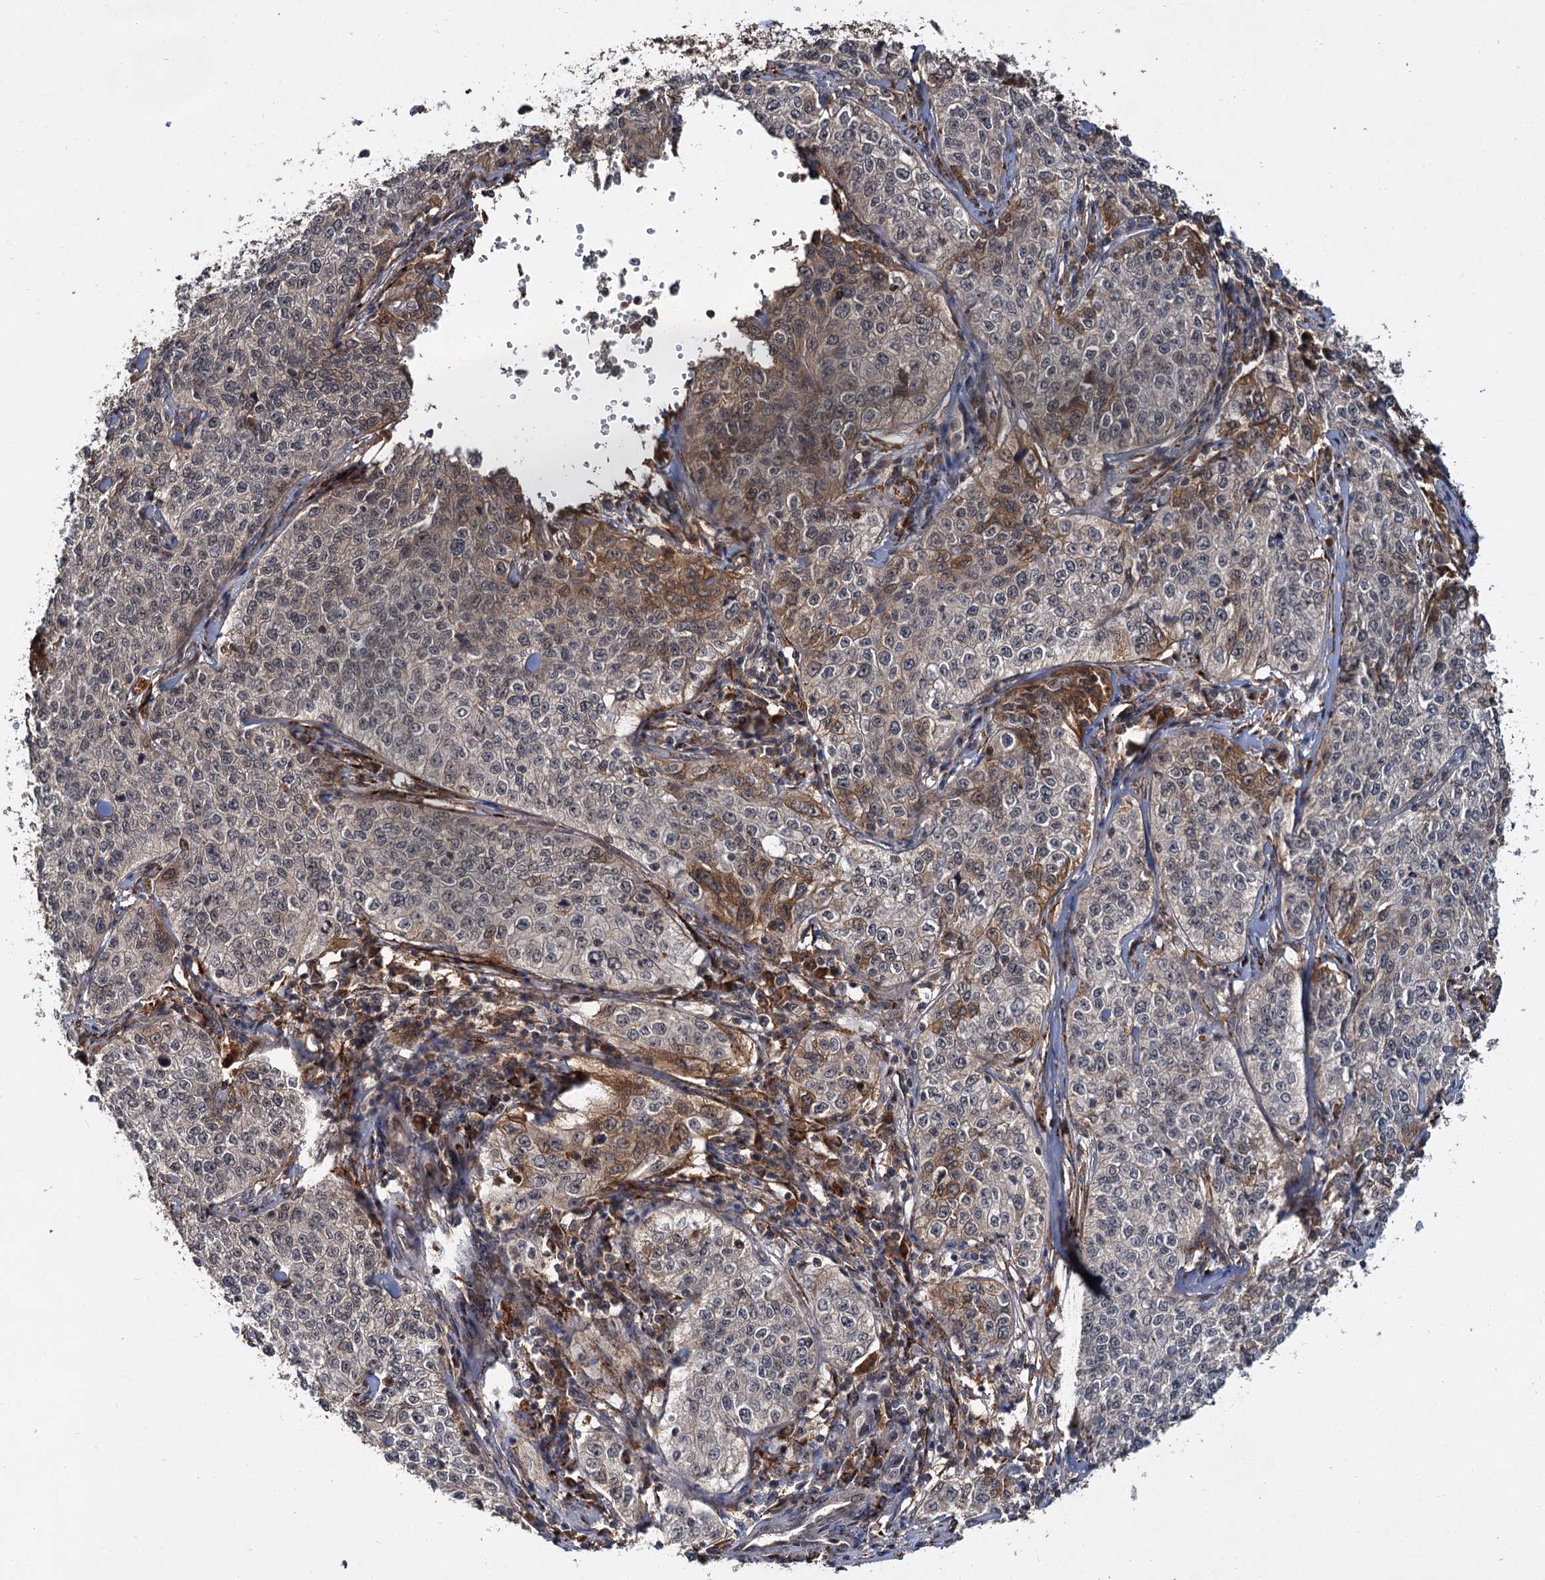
{"staining": {"intensity": "moderate", "quantity": "25%-75%", "location": "cytoplasmic/membranous"}, "tissue": "cervical cancer", "cell_type": "Tumor cells", "image_type": "cancer", "snomed": [{"axis": "morphology", "description": "Squamous cell carcinoma, NOS"}, {"axis": "topography", "description": "Cervix"}], "caption": "Immunohistochemical staining of cervical cancer (squamous cell carcinoma) exhibits medium levels of moderate cytoplasmic/membranous positivity in approximately 25%-75% of tumor cells.", "gene": "MBD6", "patient": {"sex": "female", "age": 35}}